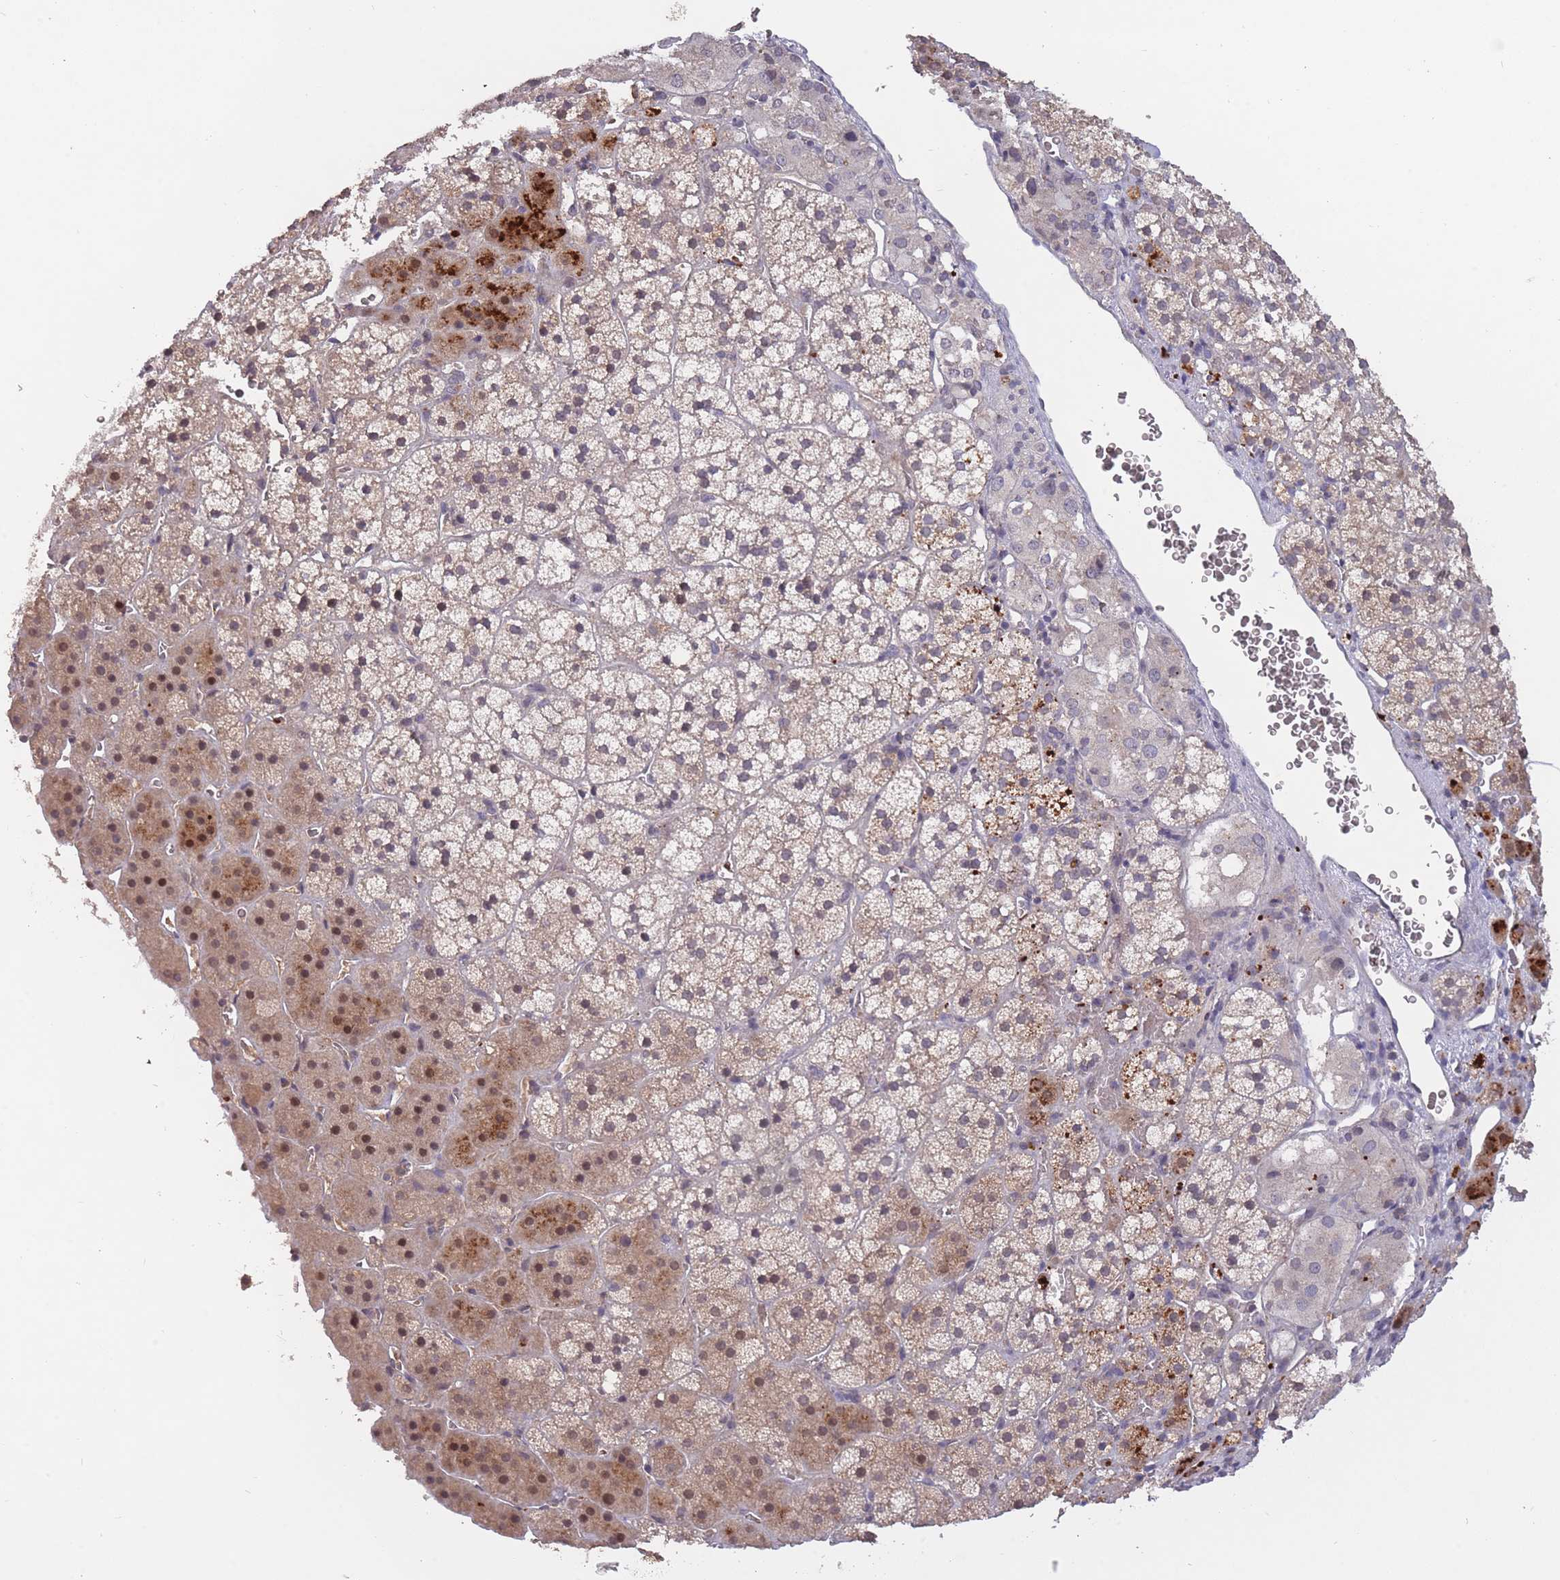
{"staining": {"intensity": "strong", "quantity": "<25%", "location": "cytoplasmic/membranous,nuclear"}, "tissue": "adrenal gland", "cell_type": "Glandular cells", "image_type": "normal", "snomed": [{"axis": "morphology", "description": "Normal tissue, NOS"}, {"axis": "topography", "description": "Adrenal gland"}], "caption": "Immunohistochemistry (DAB (3,3'-diaminobenzidine)) staining of normal adrenal gland reveals strong cytoplasmic/membranous,nuclear protein positivity in approximately <25% of glandular cells.", "gene": "ADCYAP1R1", "patient": {"sex": "female", "age": 44}}